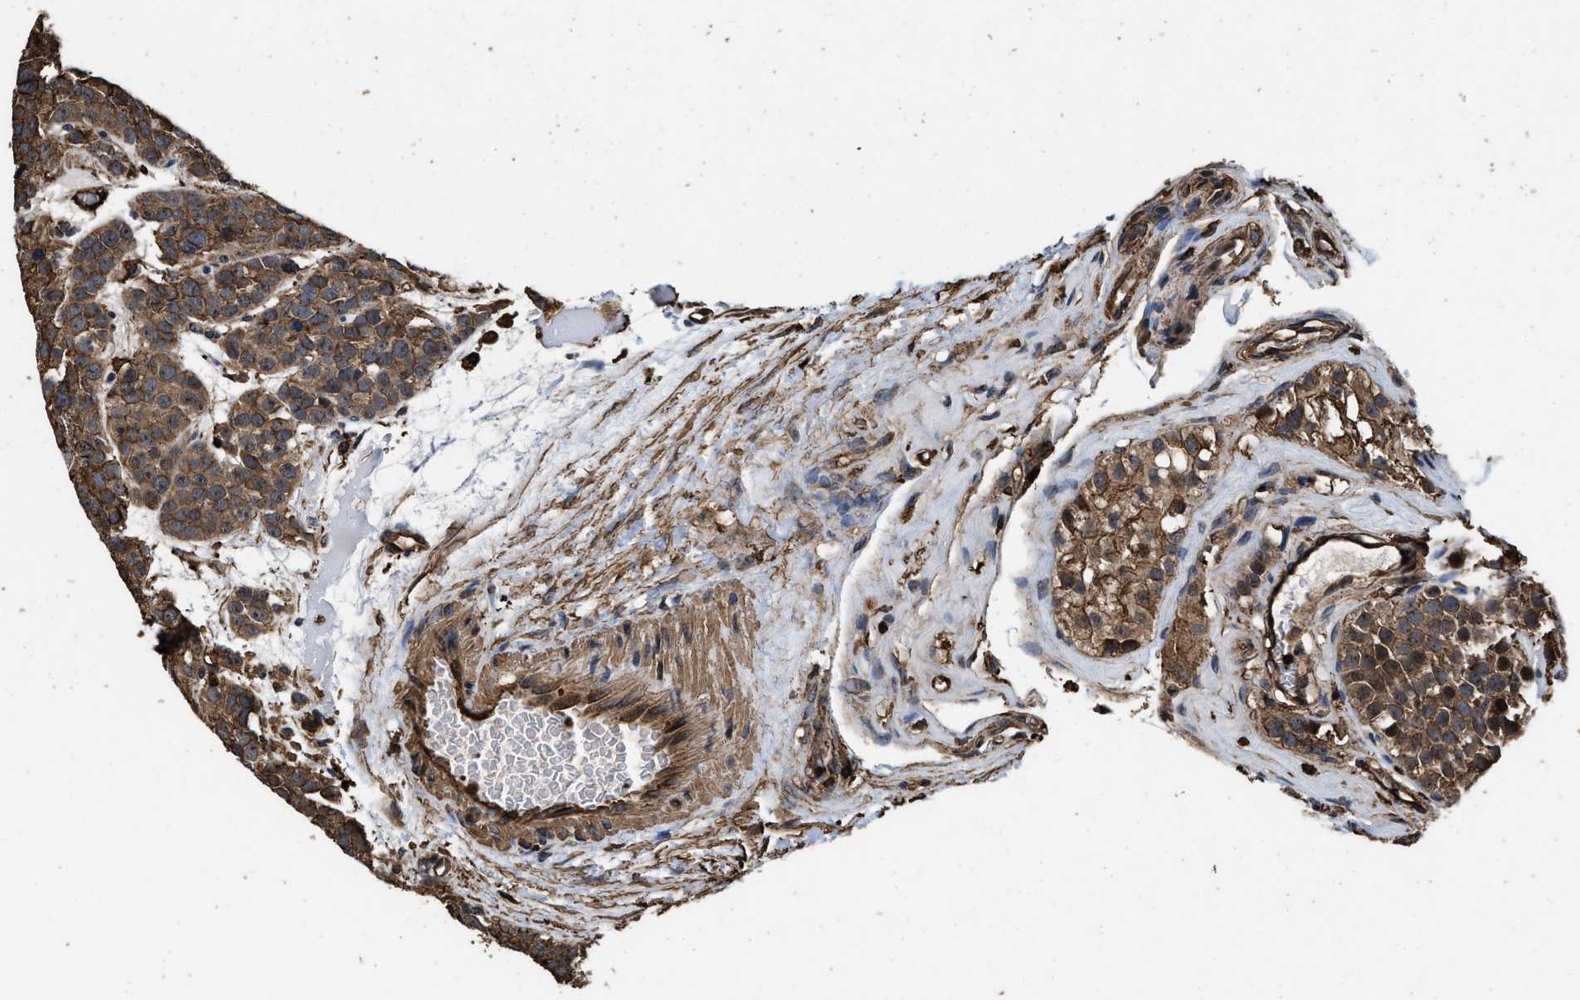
{"staining": {"intensity": "moderate", "quantity": ">75%", "location": "cytoplasmic/membranous"}, "tissue": "testis cancer", "cell_type": "Tumor cells", "image_type": "cancer", "snomed": [{"axis": "morphology", "description": "Seminoma, NOS"}, {"axis": "topography", "description": "Testis"}], "caption": "Moderate cytoplasmic/membranous expression for a protein is appreciated in about >75% of tumor cells of testis seminoma using immunohistochemistry.", "gene": "KBTBD2", "patient": {"sex": "male", "age": 71}}